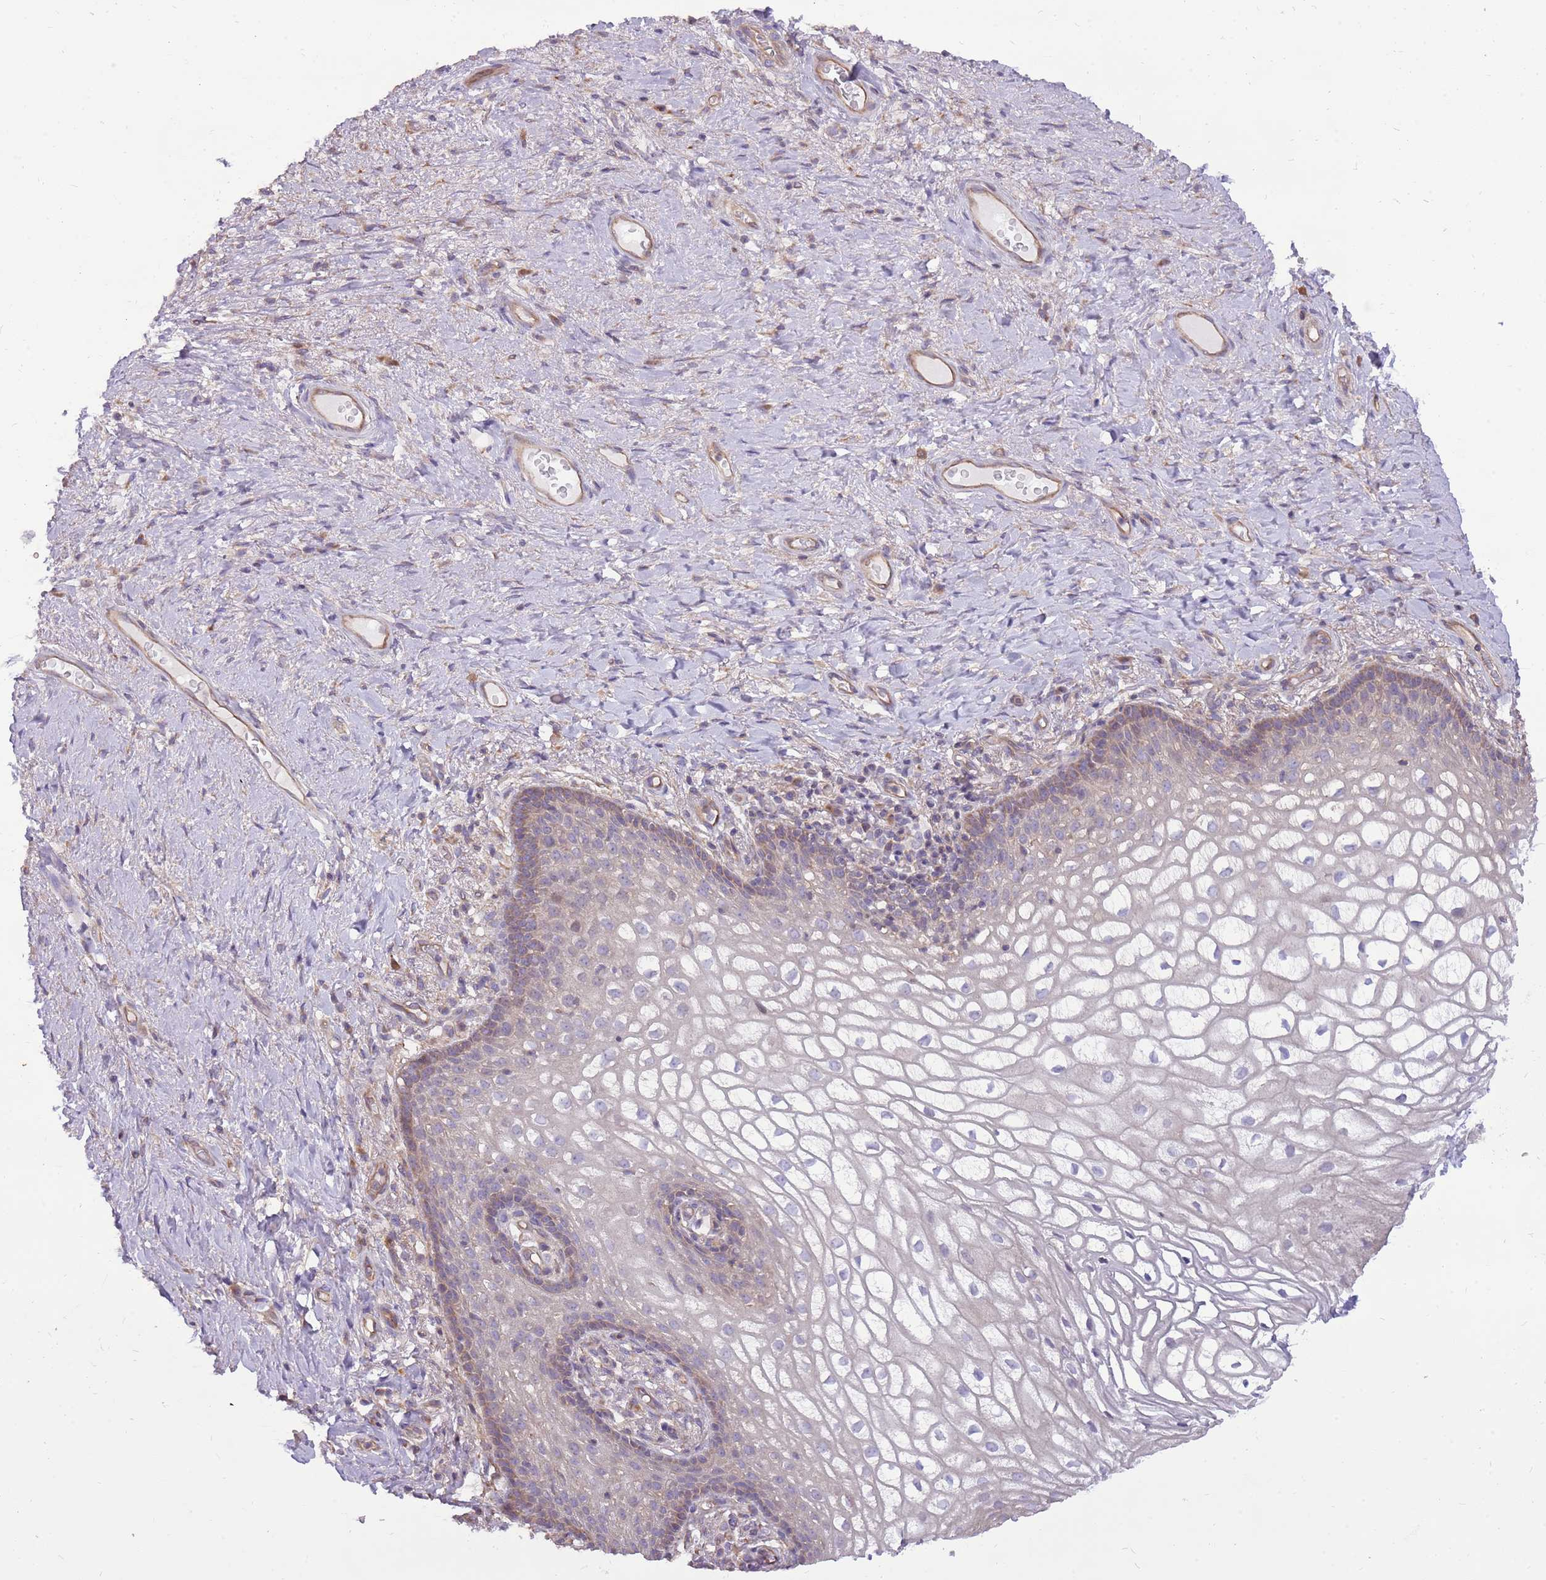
{"staining": {"intensity": "weak", "quantity": "<25%", "location": "cytoplasmic/membranous"}, "tissue": "vagina", "cell_type": "Squamous epithelial cells", "image_type": "normal", "snomed": [{"axis": "morphology", "description": "Normal tissue, NOS"}, {"axis": "topography", "description": "Vagina"}], "caption": "High power microscopy histopathology image of an immunohistochemistry (IHC) photomicrograph of unremarkable vagina, revealing no significant positivity in squamous epithelial cells. (Brightfield microscopy of DAB (3,3'-diaminobenzidine) IHC at high magnification).", "gene": "WASHC4", "patient": {"sex": "female", "age": 60}}